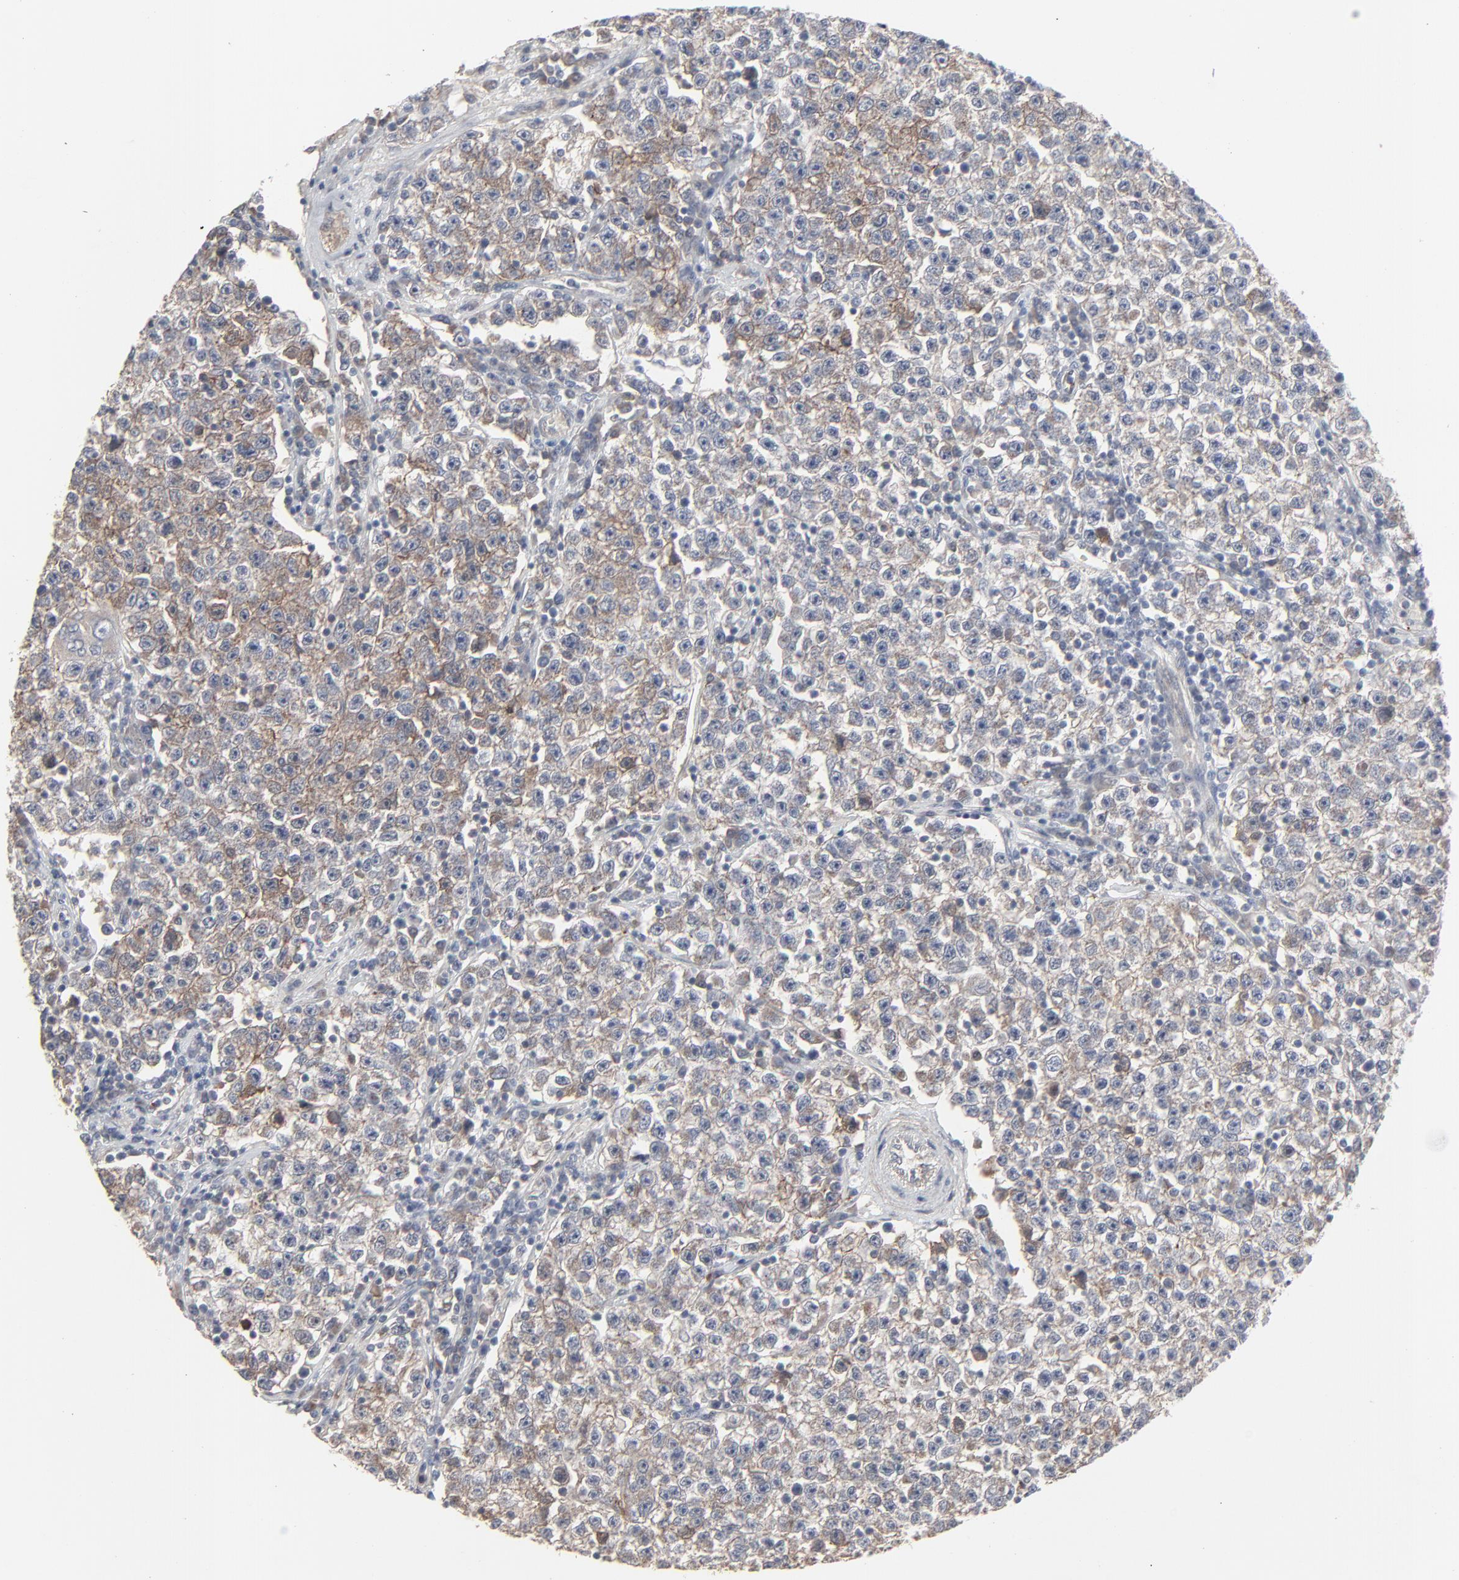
{"staining": {"intensity": "moderate", "quantity": "25%-75%", "location": "cytoplasmic/membranous"}, "tissue": "testis cancer", "cell_type": "Tumor cells", "image_type": "cancer", "snomed": [{"axis": "morphology", "description": "Seminoma, NOS"}, {"axis": "topography", "description": "Testis"}], "caption": "Moderate cytoplasmic/membranous positivity is present in approximately 25%-75% of tumor cells in testis seminoma.", "gene": "JAM3", "patient": {"sex": "male", "age": 22}}